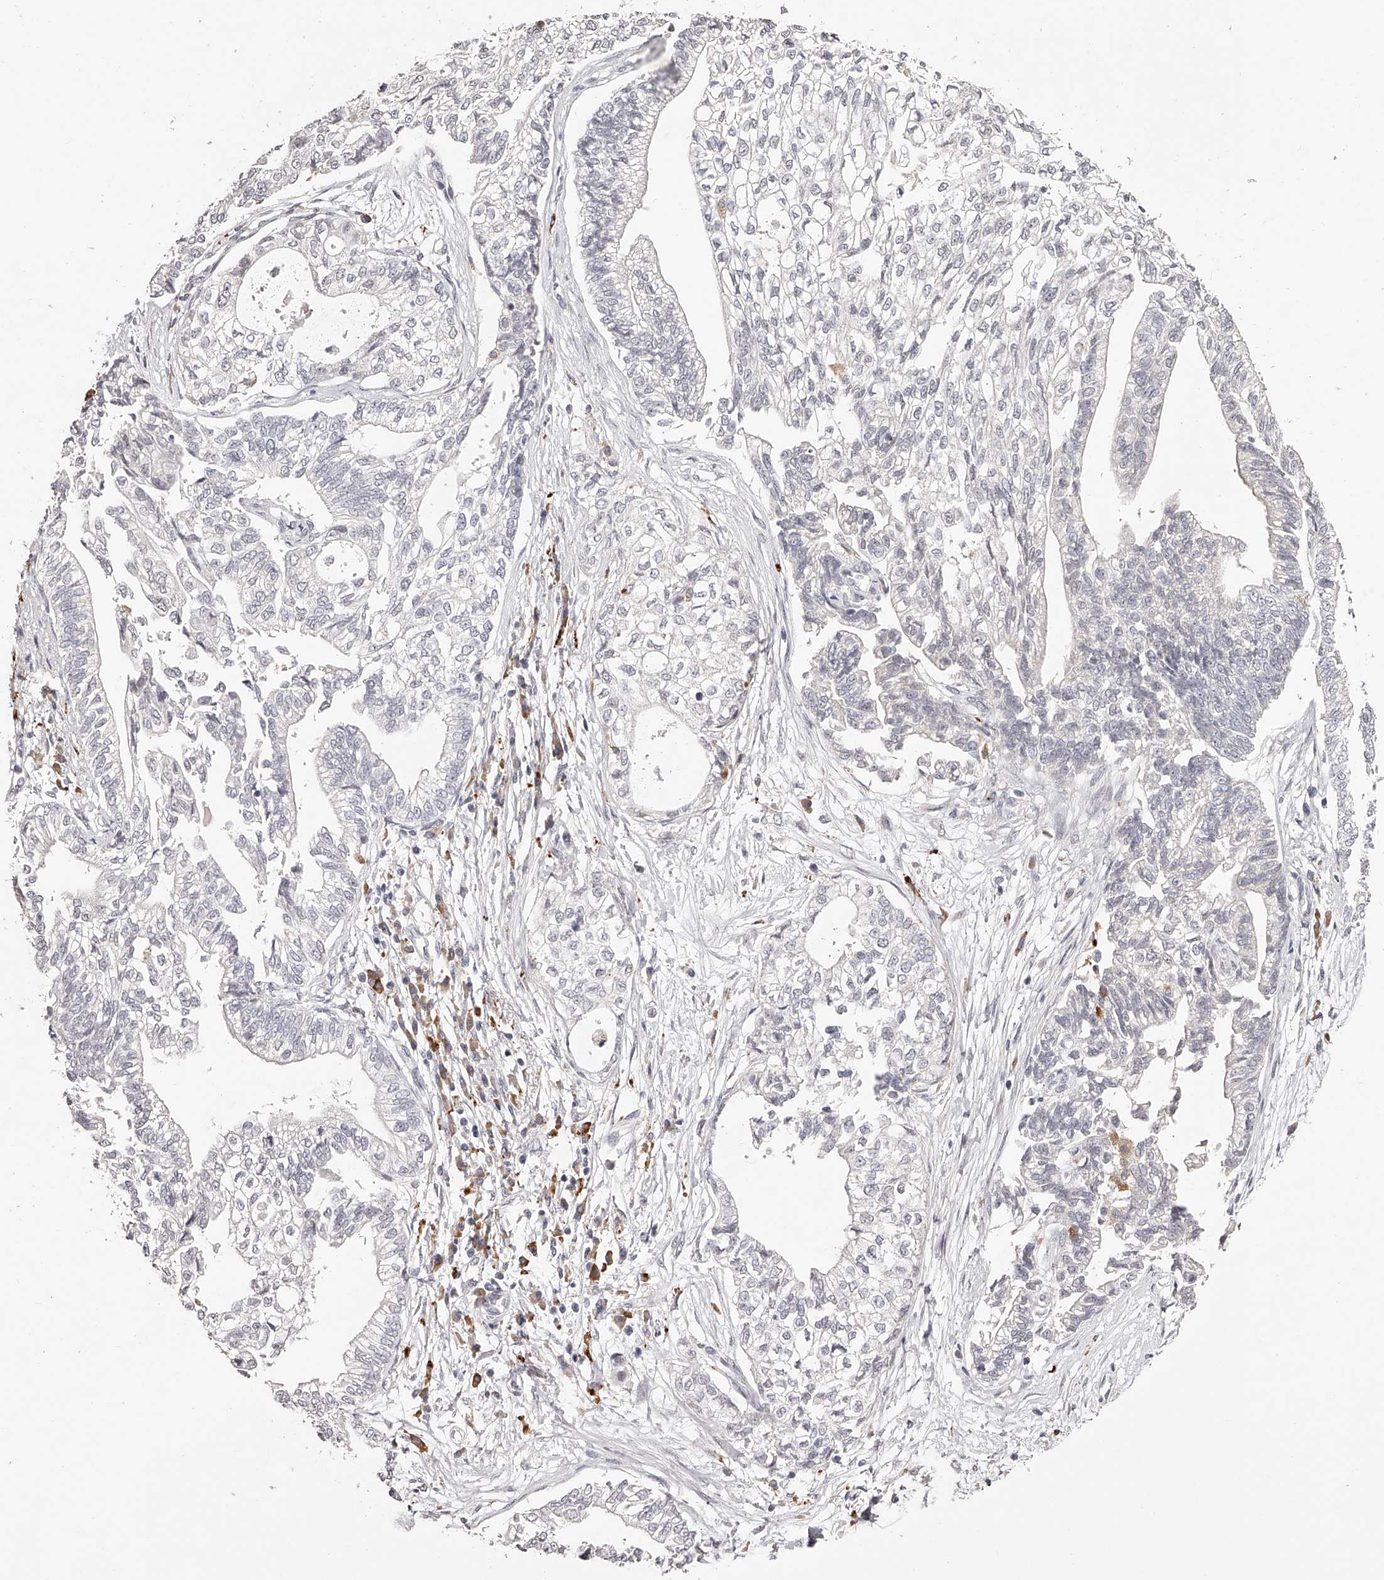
{"staining": {"intensity": "negative", "quantity": "none", "location": "none"}, "tissue": "pancreatic cancer", "cell_type": "Tumor cells", "image_type": "cancer", "snomed": [{"axis": "morphology", "description": "Adenocarcinoma, NOS"}, {"axis": "topography", "description": "Pancreas"}], "caption": "Micrograph shows no protein staining in tumor cells of adenocarcinoma (pancreatic) tissue.", "gene": "SLC35D3", "patient": {"sex": "male", "age": 72}}